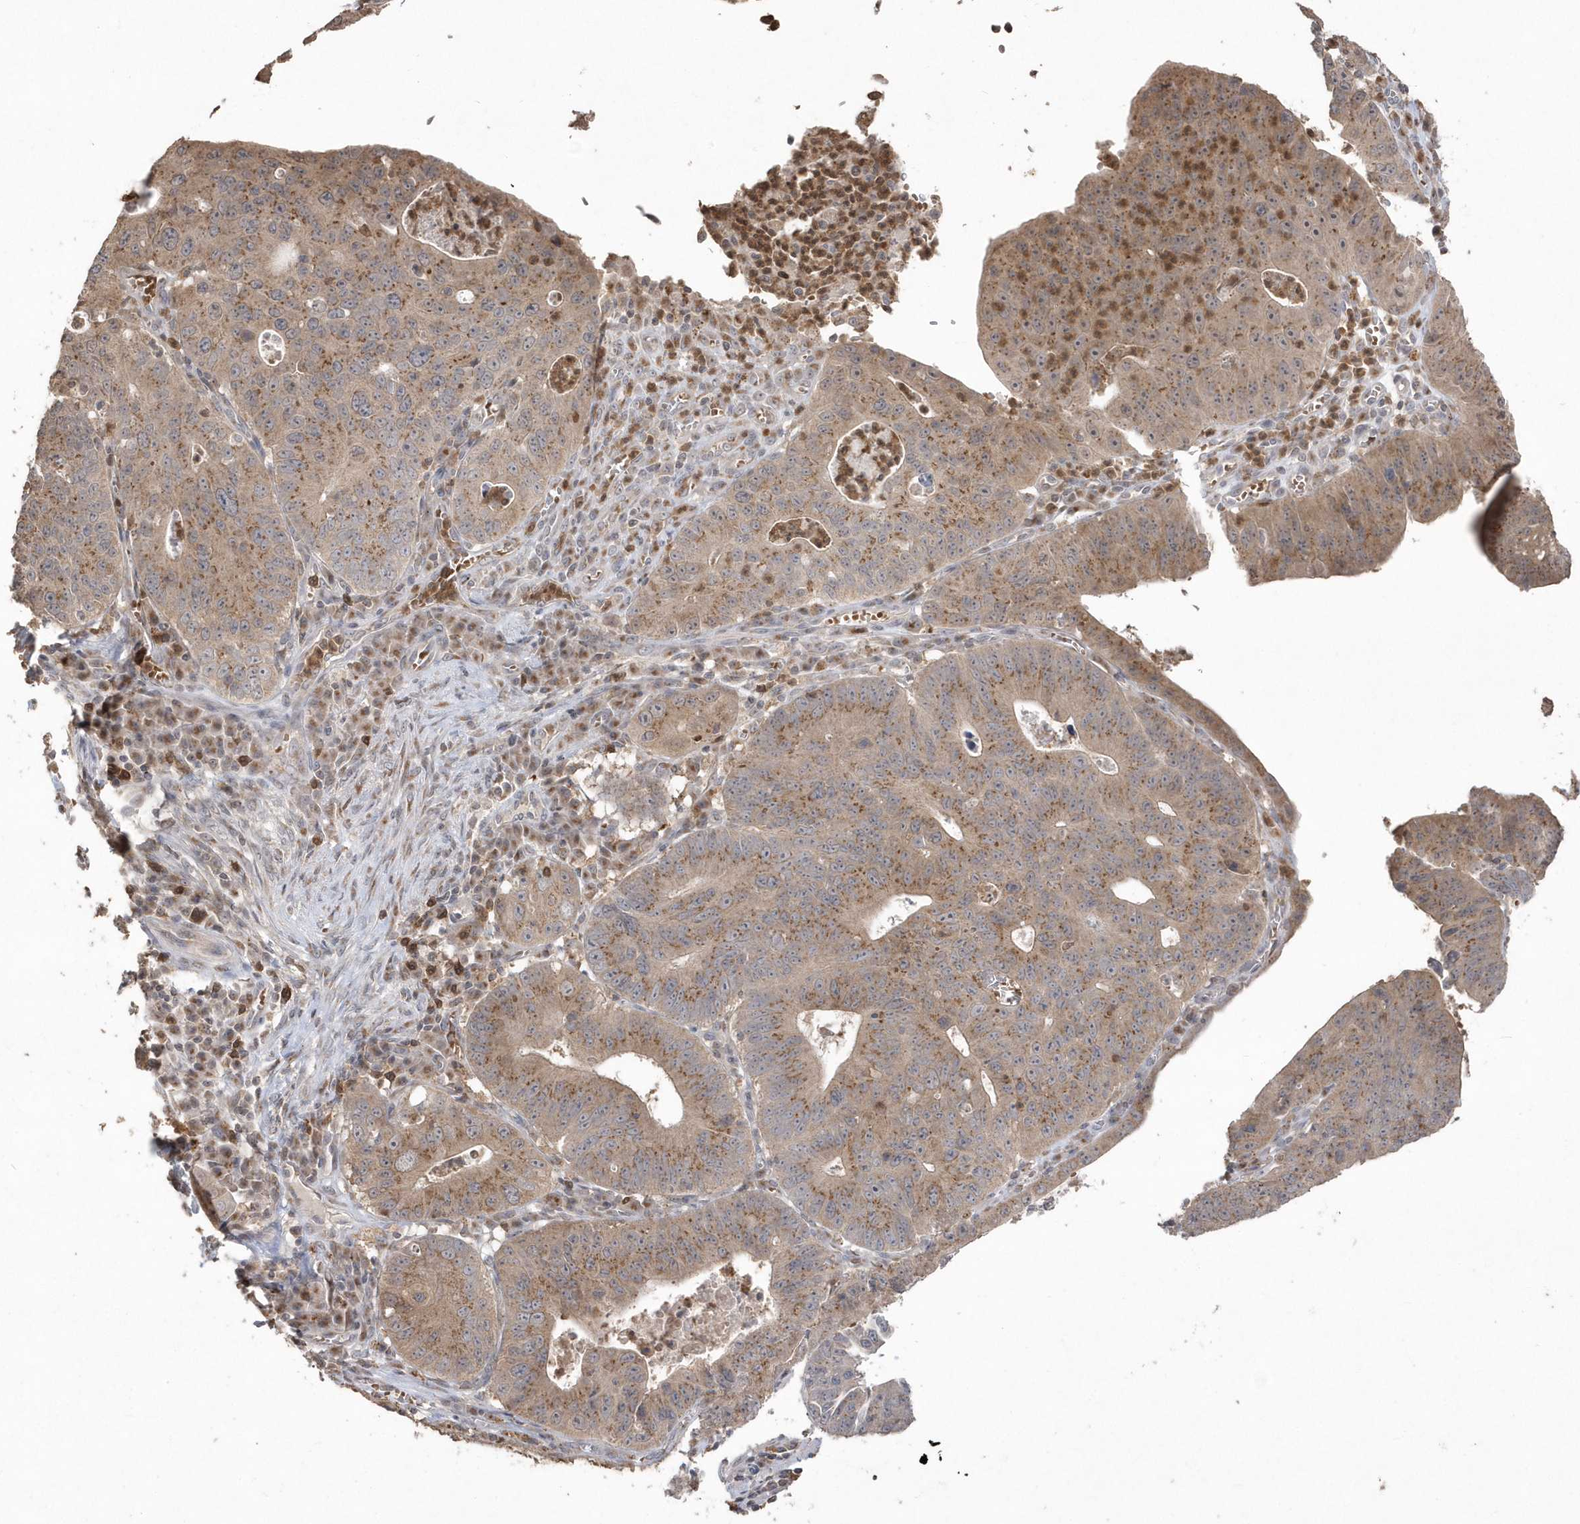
{"staining": {"intensity": "moderate", "quantity": ">75%", "location": "cytoplasmic/membranous"}, "tissue": "stomach cancer", "cell_type": "Tumor cells", "image_type": "cancer", "snomed": [{"axis": "morphology", "description": "Adenocarcinoma, NOS"}, {"axis": "topography", "description": "Stomach"}], "caption": "A medium amount of moderate cytoplasmic/membranous staining is seen in approximately >75% of tumor cells in stomach adenocarcinoma tissue.", "gene": "GEMIN6", "patient": {"sex": "male", "age": 59}}